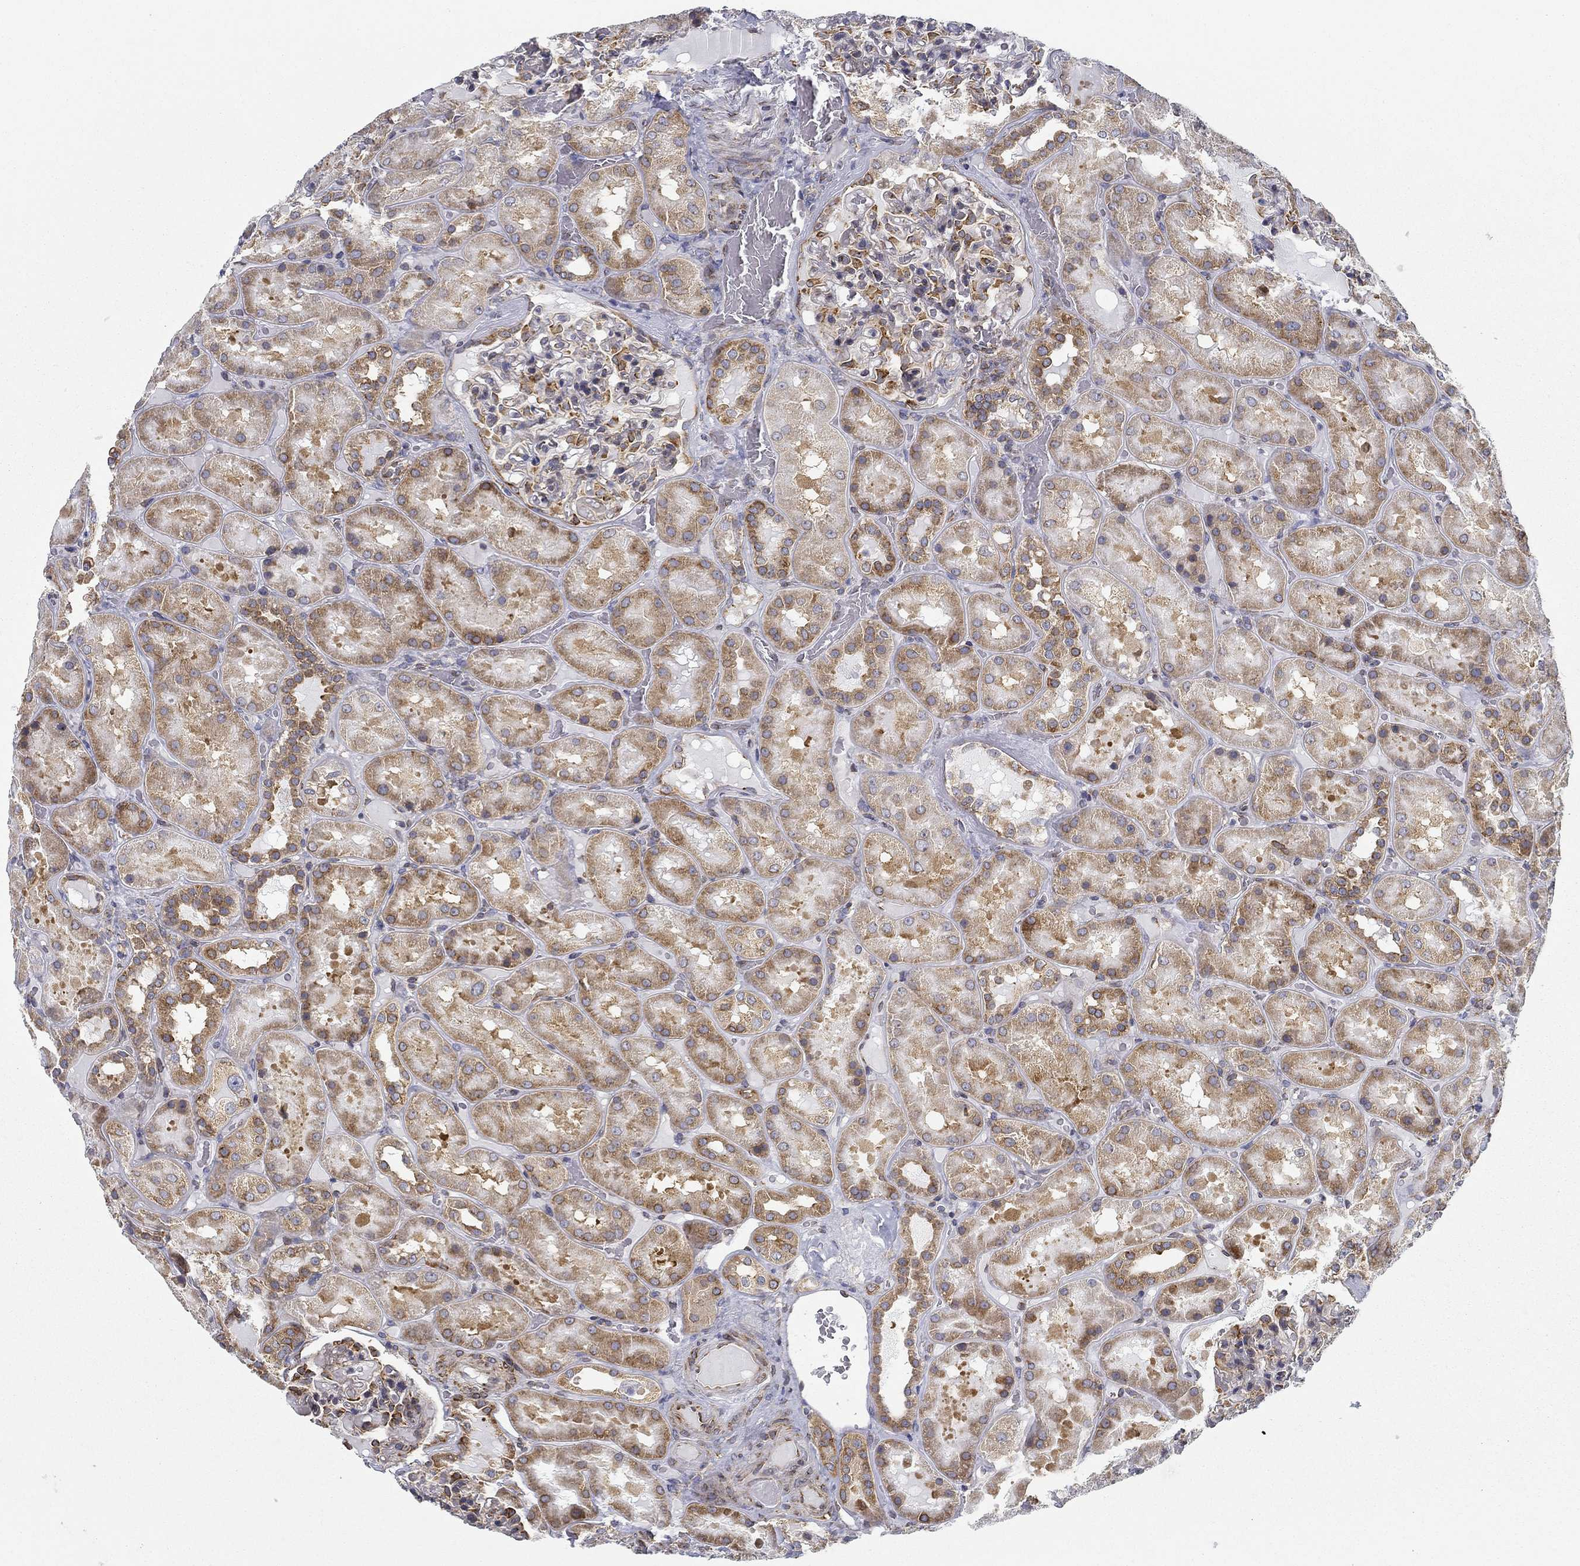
{"staining": {"intensity": "moderate", "quantity": "<25%", "location": "cytoplasmic/membranous"}, "tissue": "kidney", "cell_type": "Cells in glomeruli", "image_type": "normal", "snomed": [{"axis": "morphology", "description": "Normal tissue, NOS"}, {"axis": "topography", "description": "Kidney"}], "caption": "A histopathology image showing moderate cytoplasmic/membranous staining in approximately <25% of cells in glomeruli in benign kidney, as visualized by brown immunohistochemical staining.", "gene": "FXR1", "patient": {"sex": "male", "age": 73}}